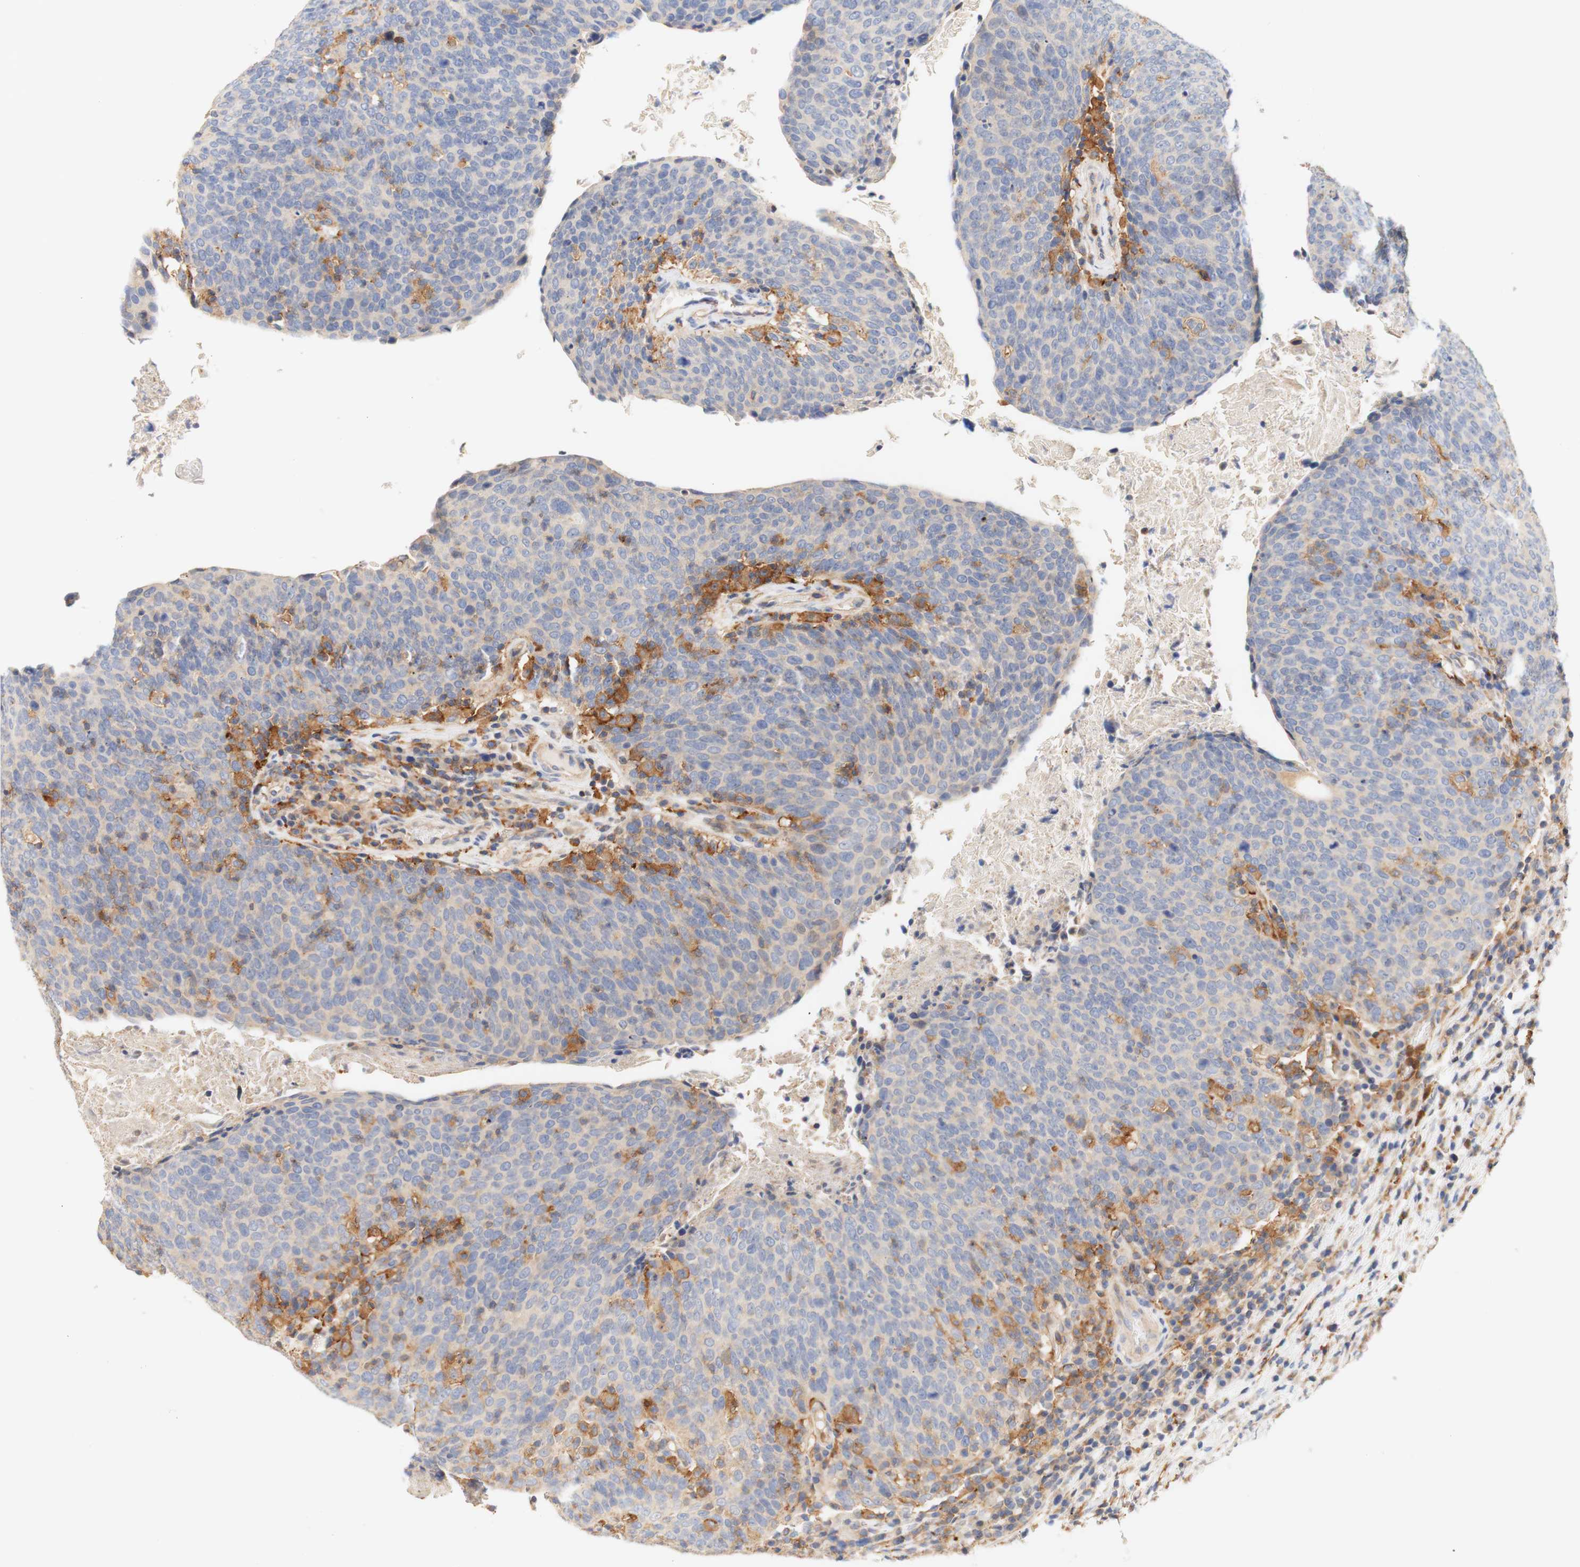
{"staining": {"intensity": "moderate", "quantity": "<25%", "location": "cytoplasmic/membranous"}, "tissue": "head and neck cancer", "cell_type": "Tumor cells", "image_type": "cancer", "snomed": [{"axis": "morphology", "description": "Squamous cell carcinoma, NOS"}, {"axis": "morphology", "description": "Squamous cell carcinoma, metastatic, NOS"}, {"axis": "topography", "description": "Lymph node"}, {"axis": "topography", "description": "Head-Neck"}], "caption": "A micrograph of human head and neck metastatic squamous cell carcinoma stained for a protein reveals moderate cytoplasmic/membranous brown staining in tumor cells. (Stains: DAB in brown, nuclei in blue, Microscopy: brightfield microscopy at high magnification).", "gene": "PCDH7", "patient": {"sex": "male", "age": 62}}